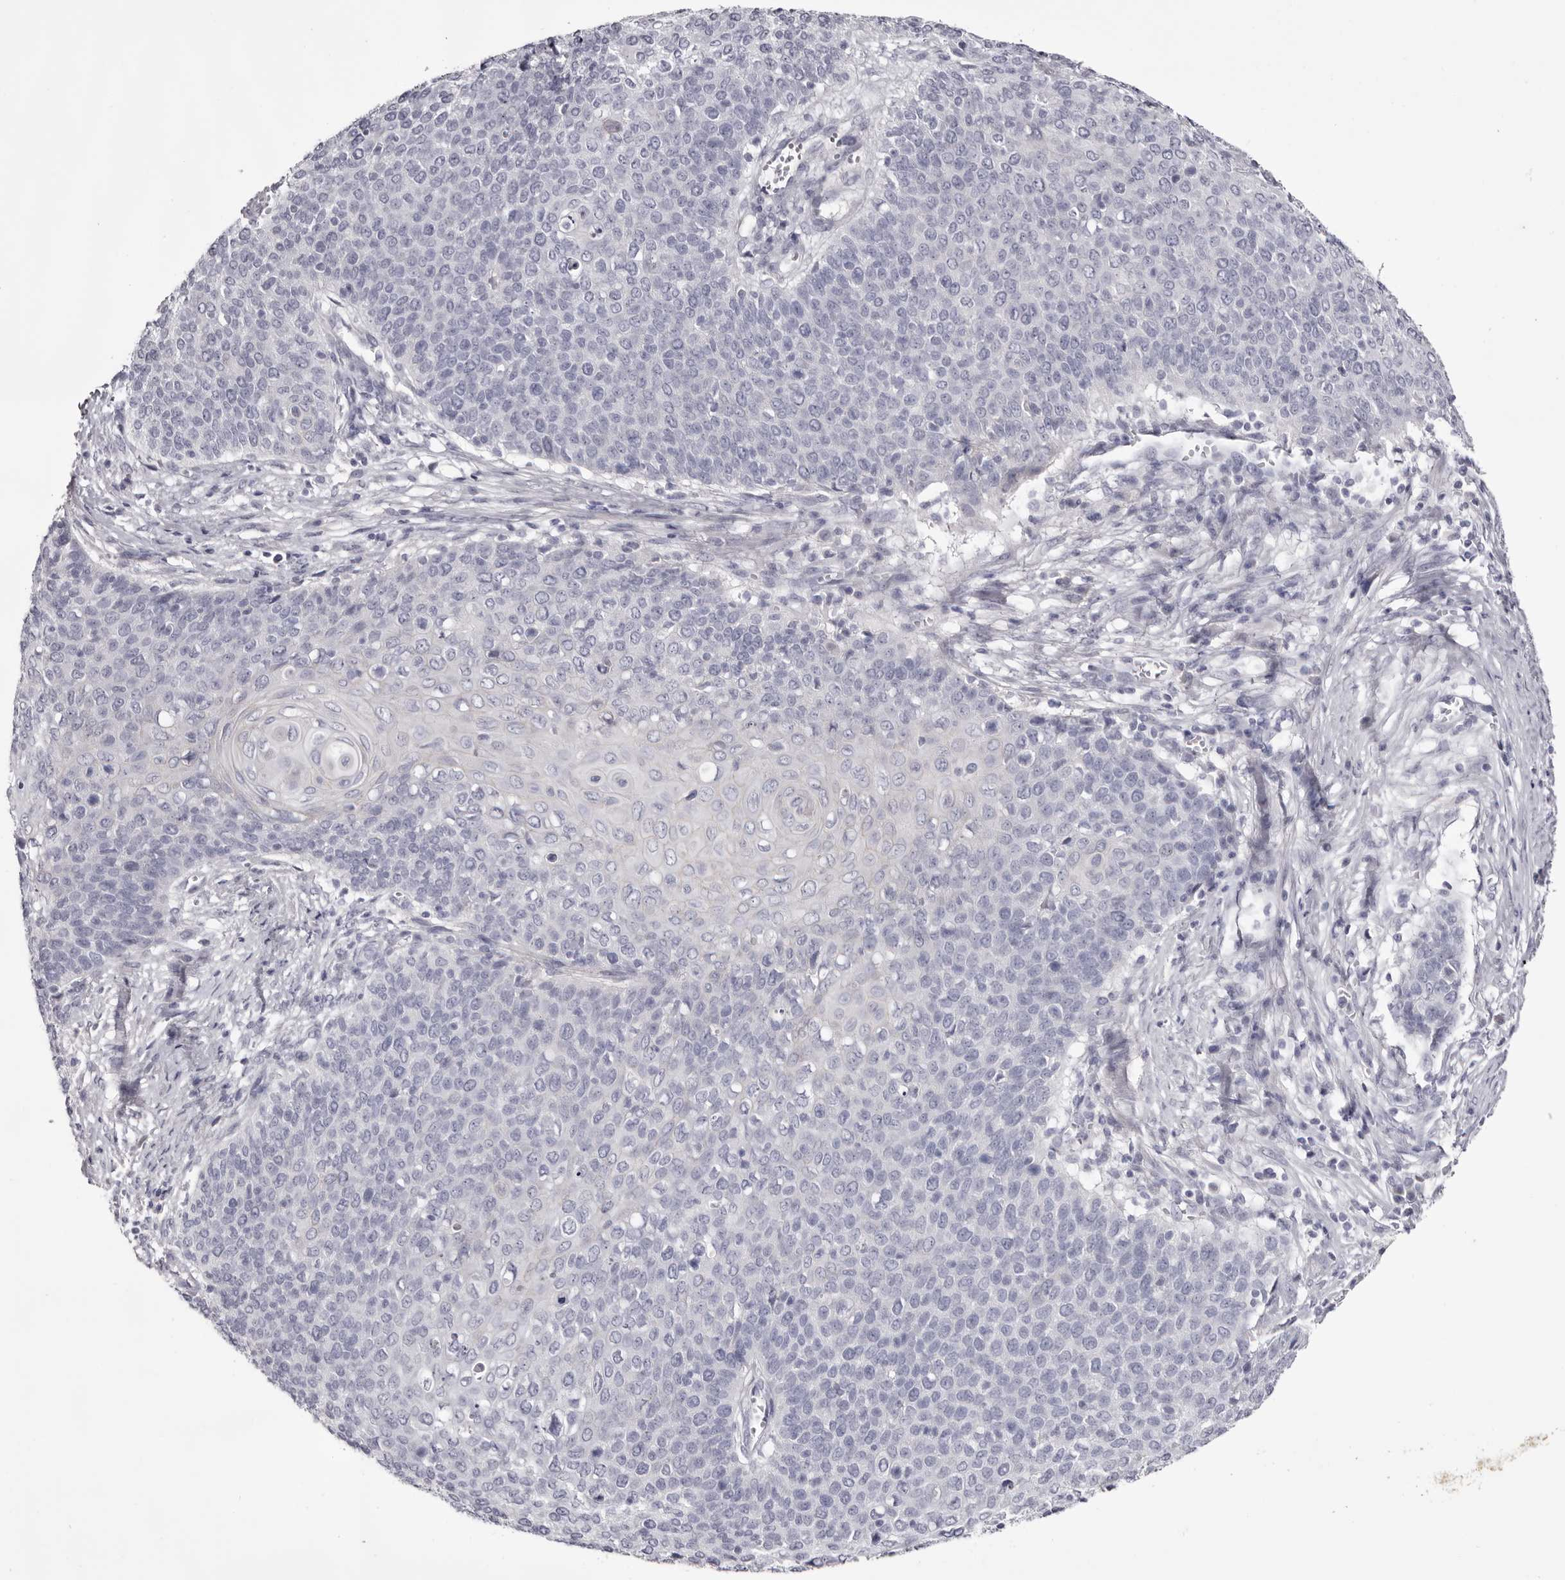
{"staining": {"intensity": "negative", "quantity": "none", "location": "none"}, "tissue": "cervical cancer", "cell_type": "Tumor cells", "image_type": "cancer", "snomed": [{"axis": "morphology", "description": "Squamous cell carcinoma, NOS"}, {"axis": "topography", "description": "Cervix"}], "caption": "The immunohistochemistry histopathology image has no significant expression in tumor cells of squamous cell carcinoma (cervical) tissue.", "gene": "CA6", "patient": {"sex": "female", "age": 39}}